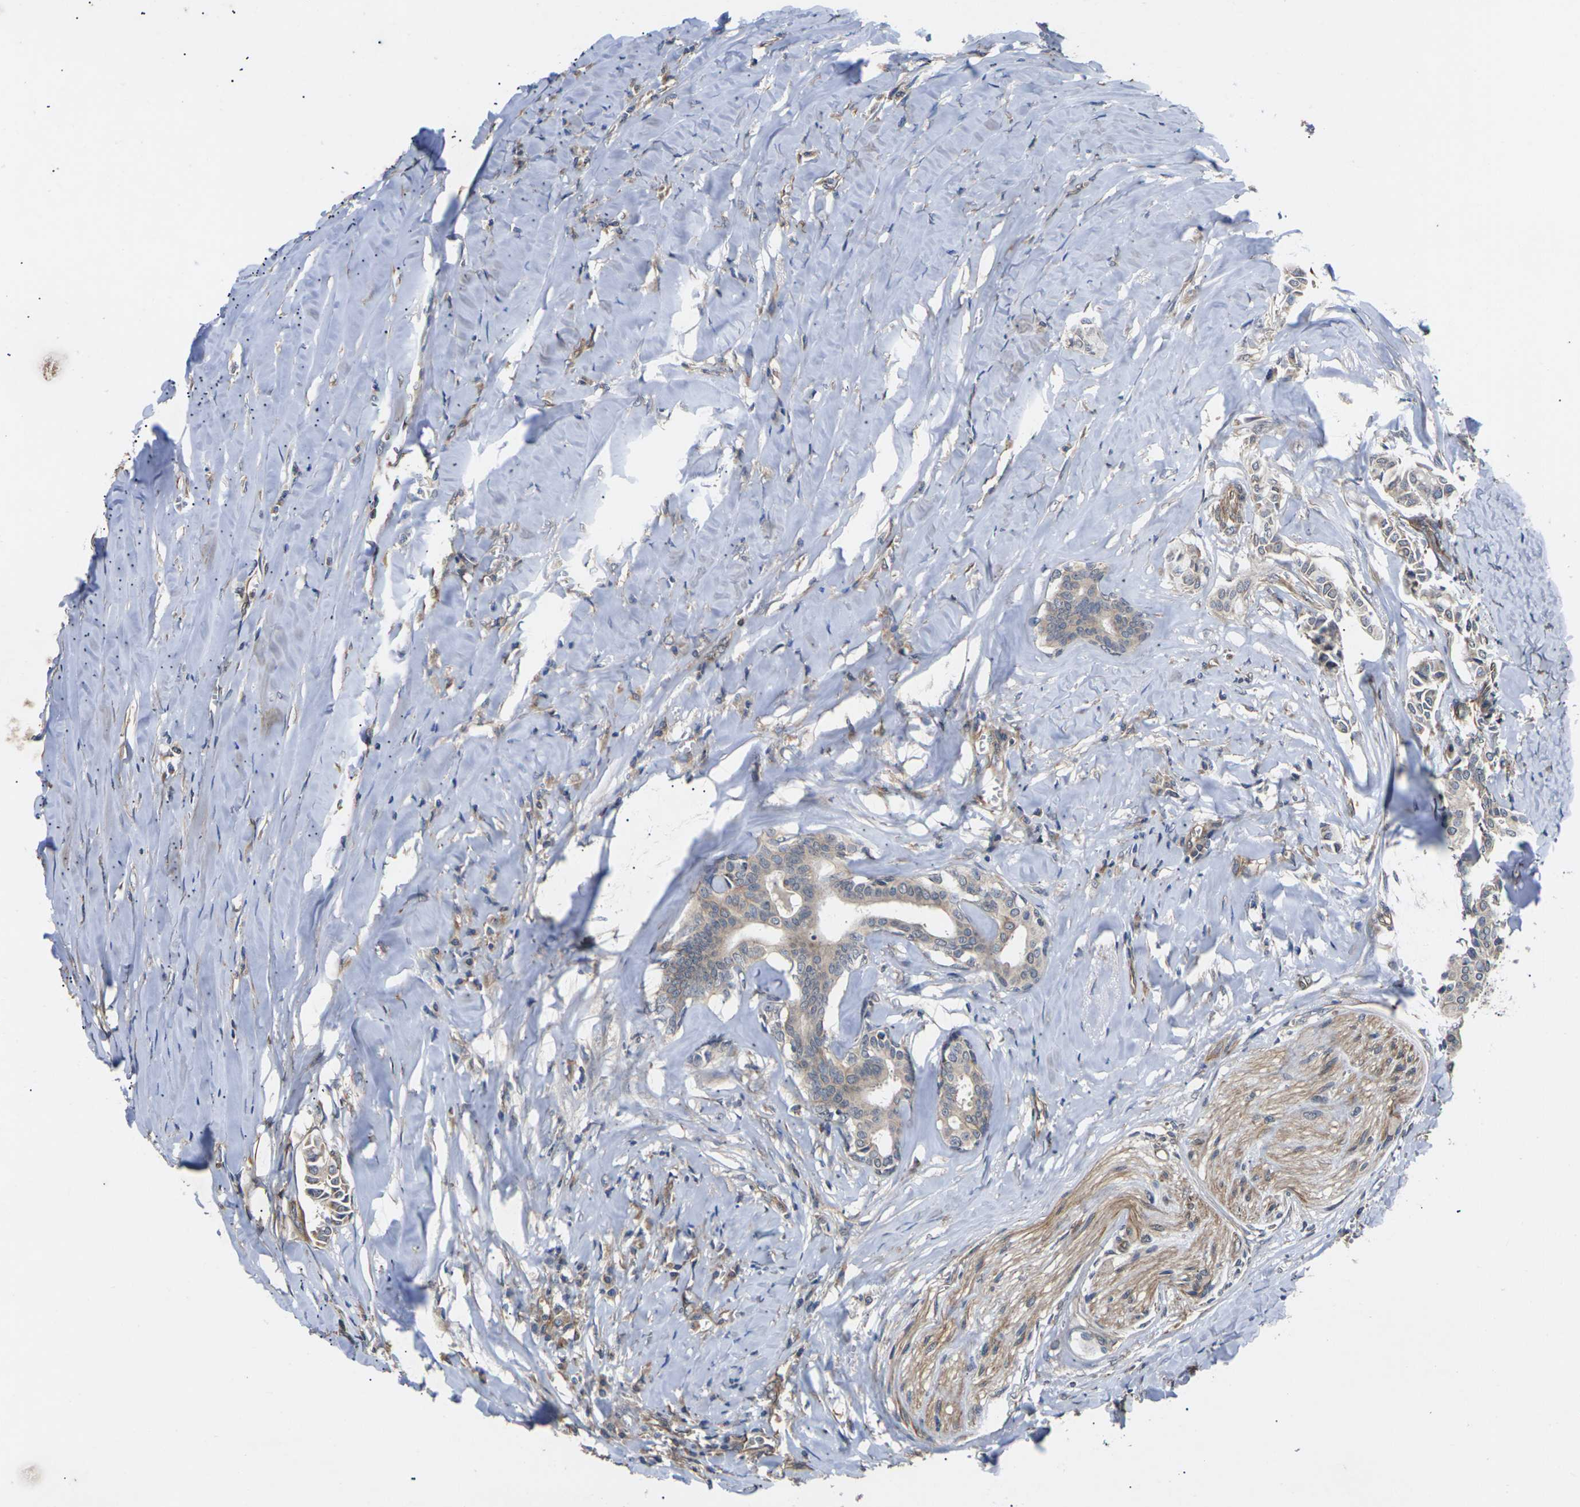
{"staining": {"intensity": "weak", "quantity": ">75%", "location": "cytoplasmic/membranous"}, "tissue": "head and neck cancer", "cell_type": "Tumor cells", "image_type": "cancer", "snomed": [{"axis": "morphology", "description": "Adenocarcinoma, NOS"}, {"axis": "topography", "description": "Salivary gland"}, {"axis": "topography", "description": "Head-Neck"}], "caption": "Immunohistochemistry (IHC) of adenocarcinoma (head and neck) reveals low levels of weak cytoplasmic/membranous expression in about >75% of tumor cells. The protein of interest is stained brown, and the nuclei are stained in blue (DAB (3,3'-diaminobenzidine) IHC with brightfield microscopy, high magnification).", "gene": "DKK2", "patient": {"sex": "female", "age": 59}}